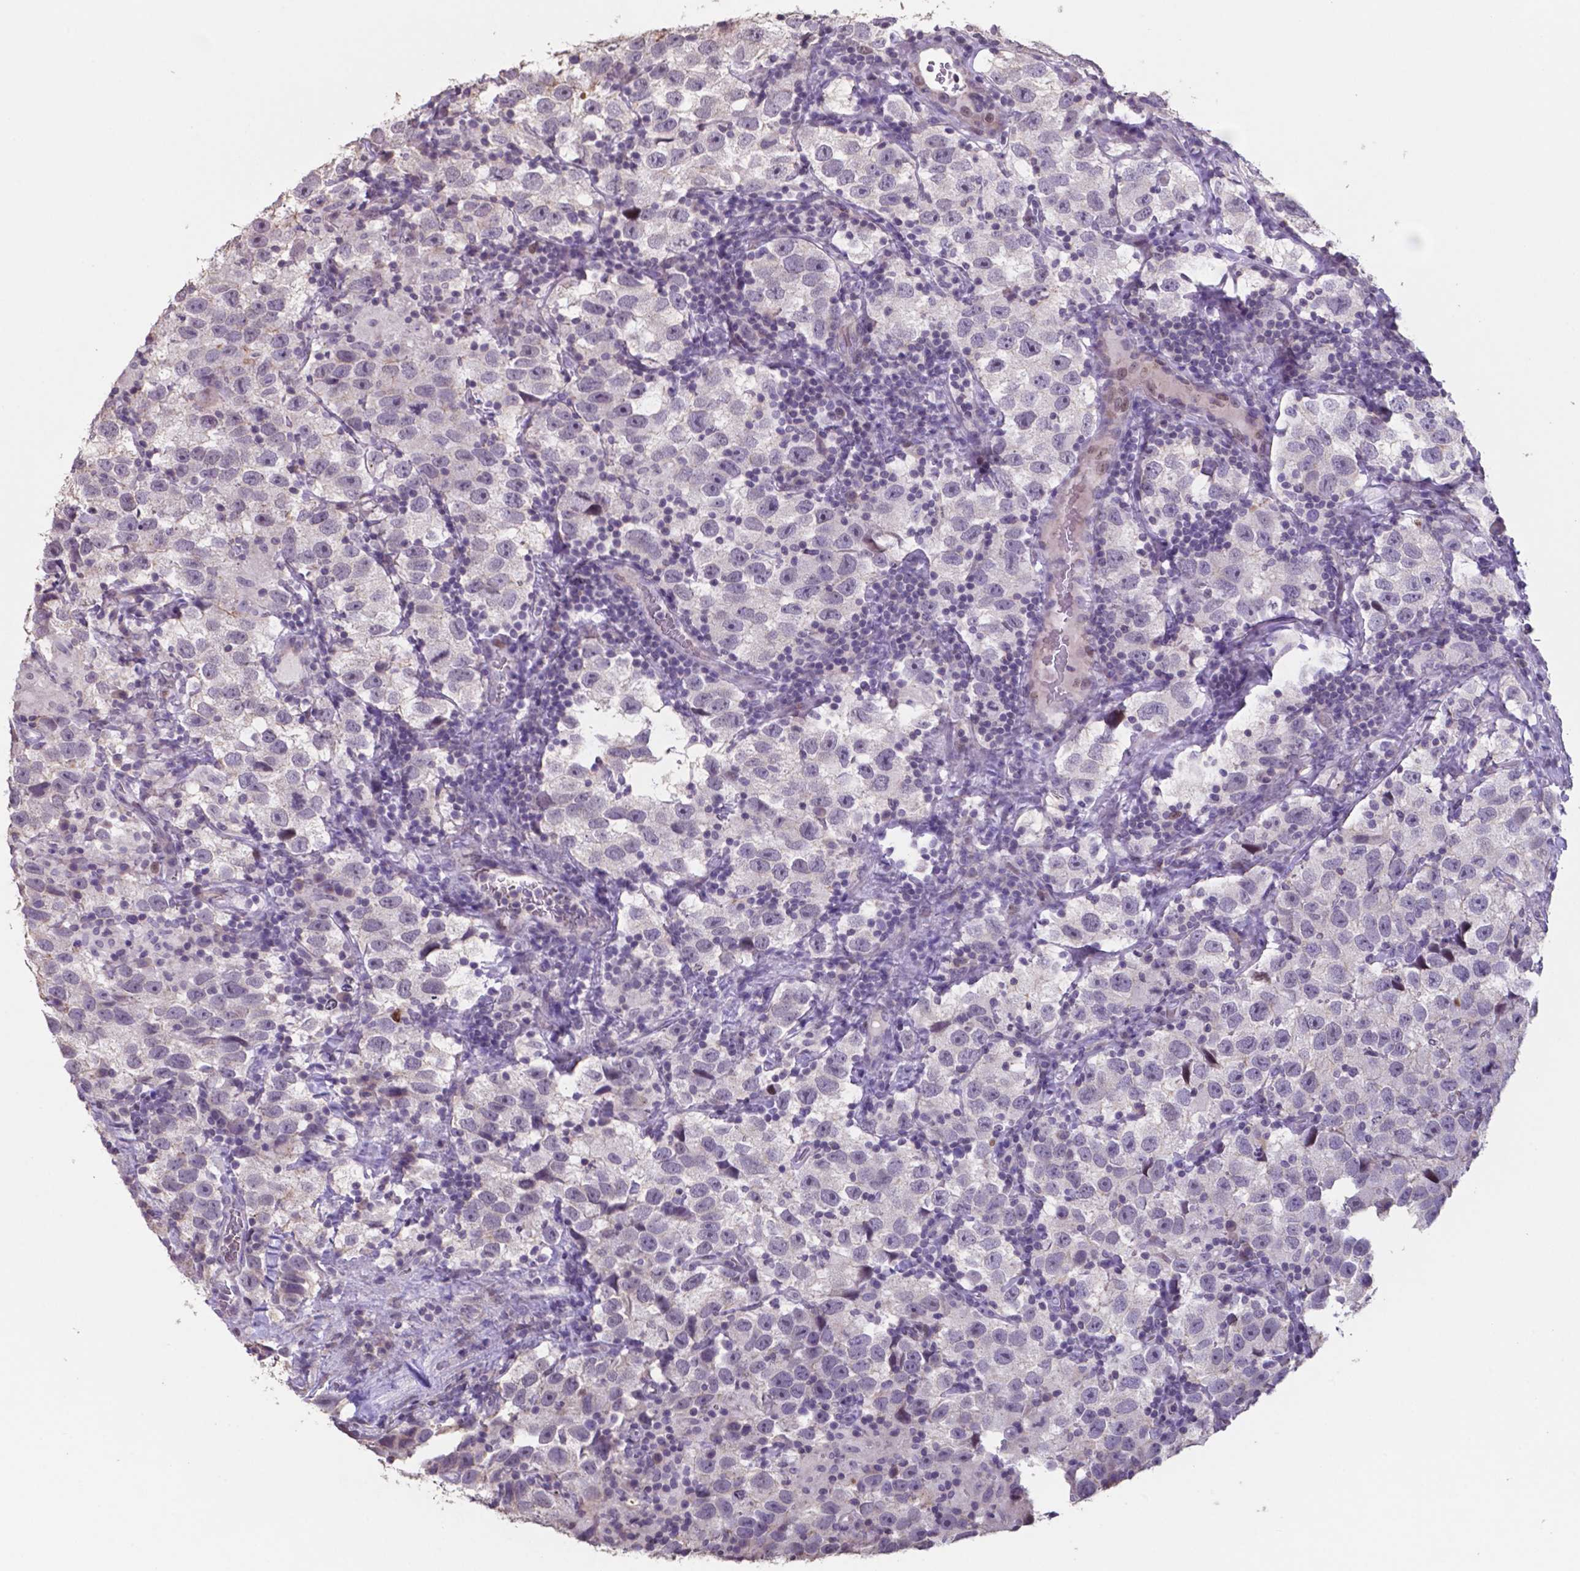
{"staining": {"intensity": "negative", "quantity": "none", "location": "none"}, "tissue": "testis cancer", "cell_type": "Tumor cells", "image_type": "cancer", "snomed": [{"axis": "morphology", "description": "Seminoma, NOS"}, {"axis": "topography", "description": "Testis"}], "caption": "DAB immunohistochemical staining of human seminoma (testis) reveals no significant positivity in tumor cells.", "gene": "MLC1", "patient": {"sex": "male", "age": 26}}